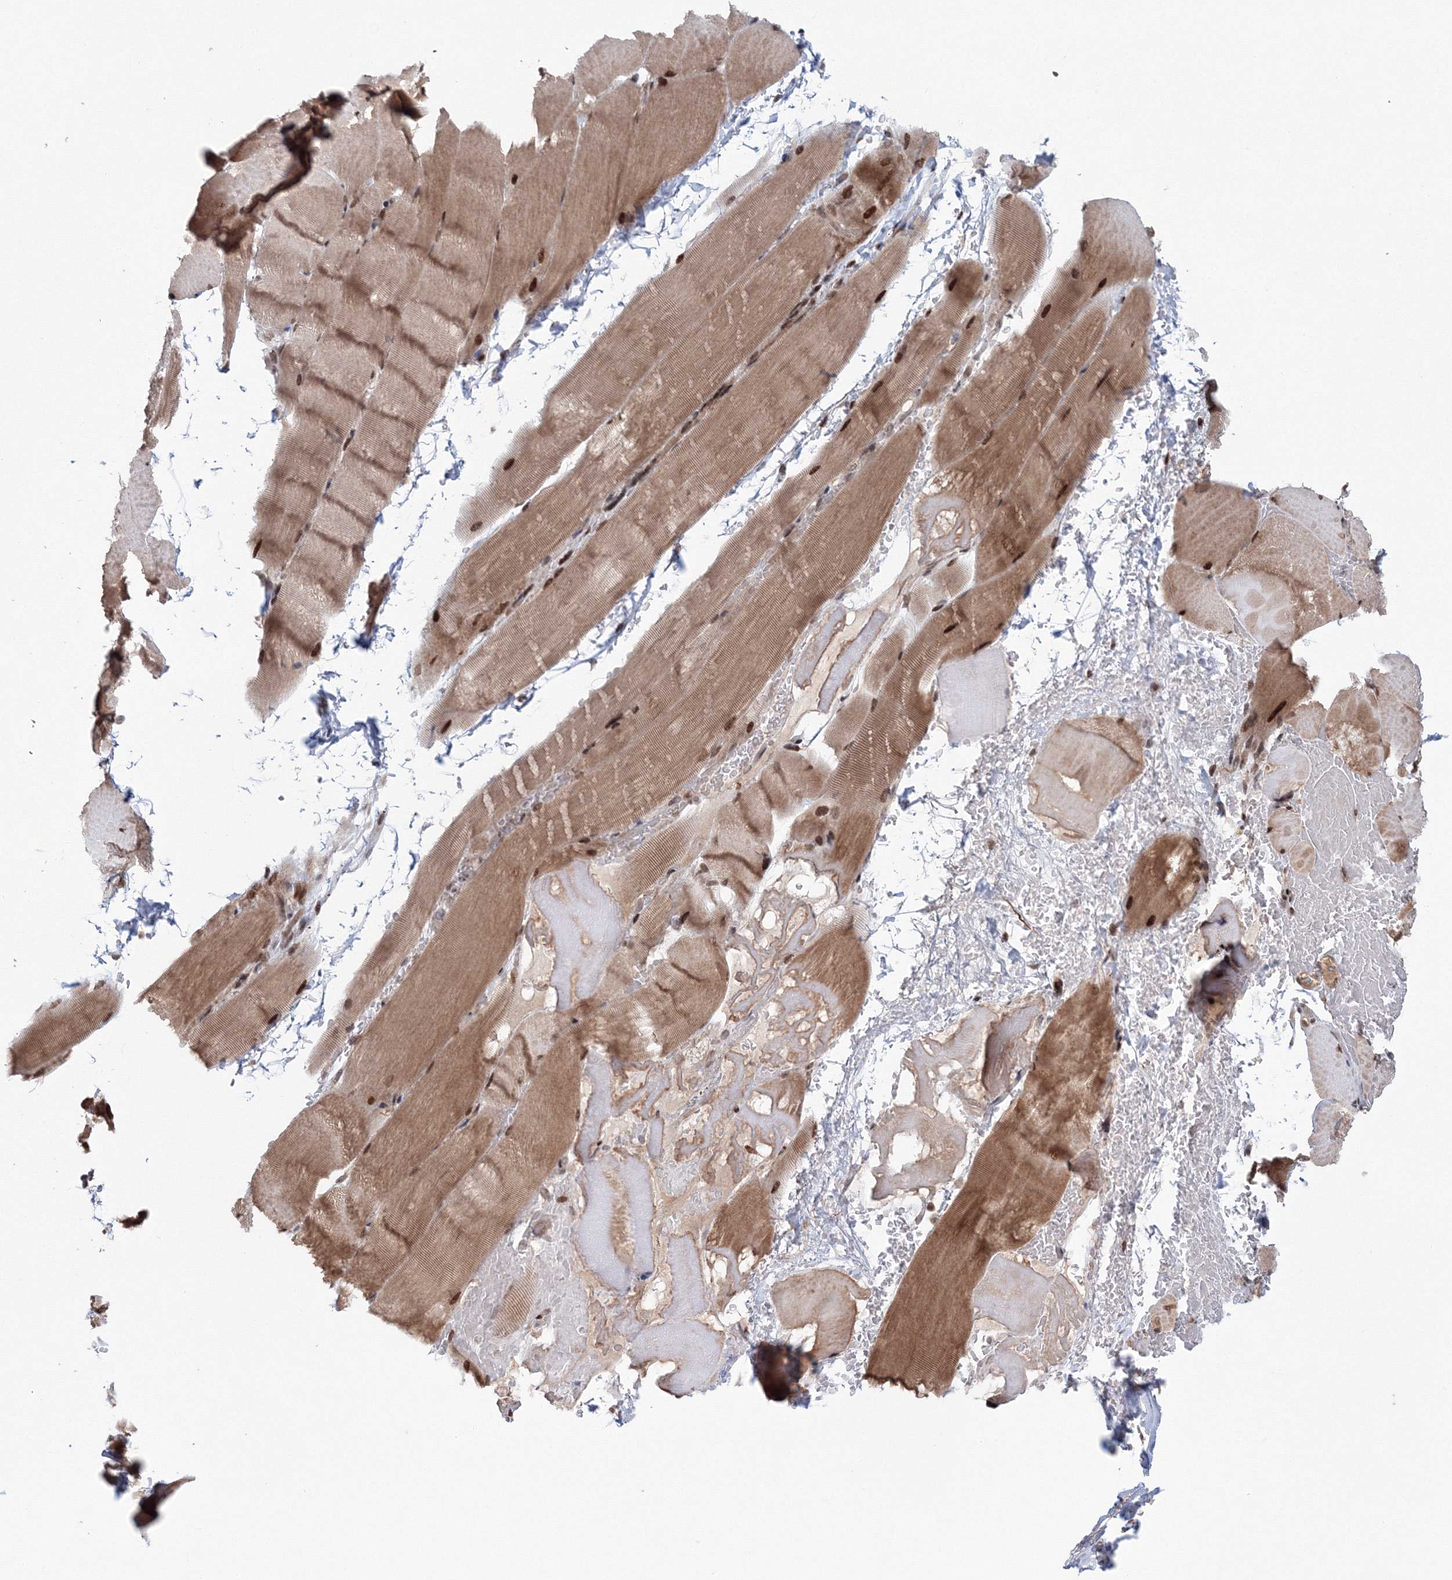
{"staining": {"intensity": "moderate", "quantity": ">75%", "location": "cytoplasmic/membranous,nuclear"}, "tissue": "skeletal muscle", "cell_type": "Myocytes", "image_type": "normal", "snomed": [{"axis": "morphology", "description": "Normal tissue, NOS"}, {"axis": "topography", "description": "Skeletal muscle"}, {"axis": "topography", "description": "Parathyroid gland"}], "caption": "Human skeletal muscle stained with a brown dye reveals moderate cytoplasmic/membranous,nuclear positive expression in approximately >75% of myocytes.", "gene": "NOA1", "patient": {"sex": "female", "age": 37}}